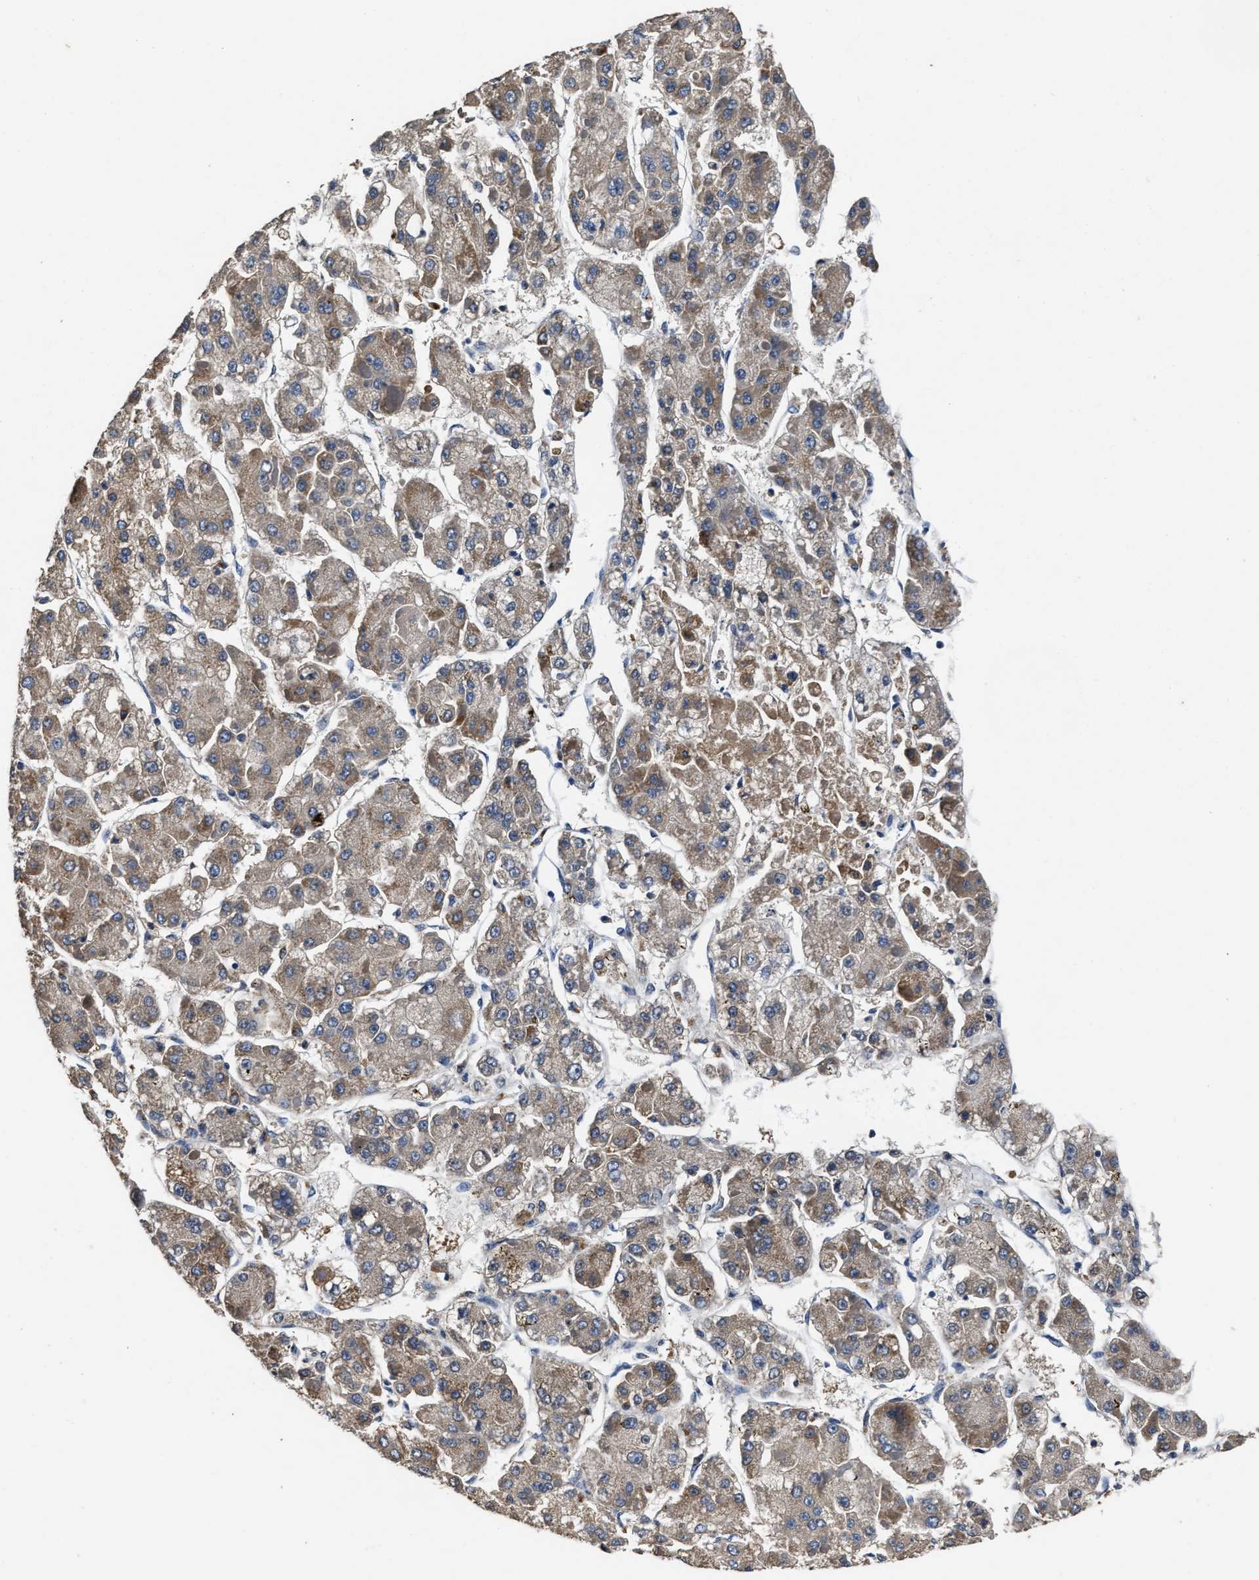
{"staining": {"intensity": "weak", "quantity": ">75%", "location": "cytoplasmic/membranous"}, "tissue": "liver cancer", "cell_type": "Tumor cells", "image_type": "cancer", "snomed": [{"axis": "morphology", "description": "Carcinoma, Hepatocellular, NOS"}, {"axis": "topography", "description": "Liver"}], "caption": "This image exhibits IHC staining of human hepatocellular carcinoma (liver), with low weak cytoplasmic/membranous expression in approximately >75% of tumor cells.", "gene": "UBR4", "patient": {"sex": "female", "age": 73}}